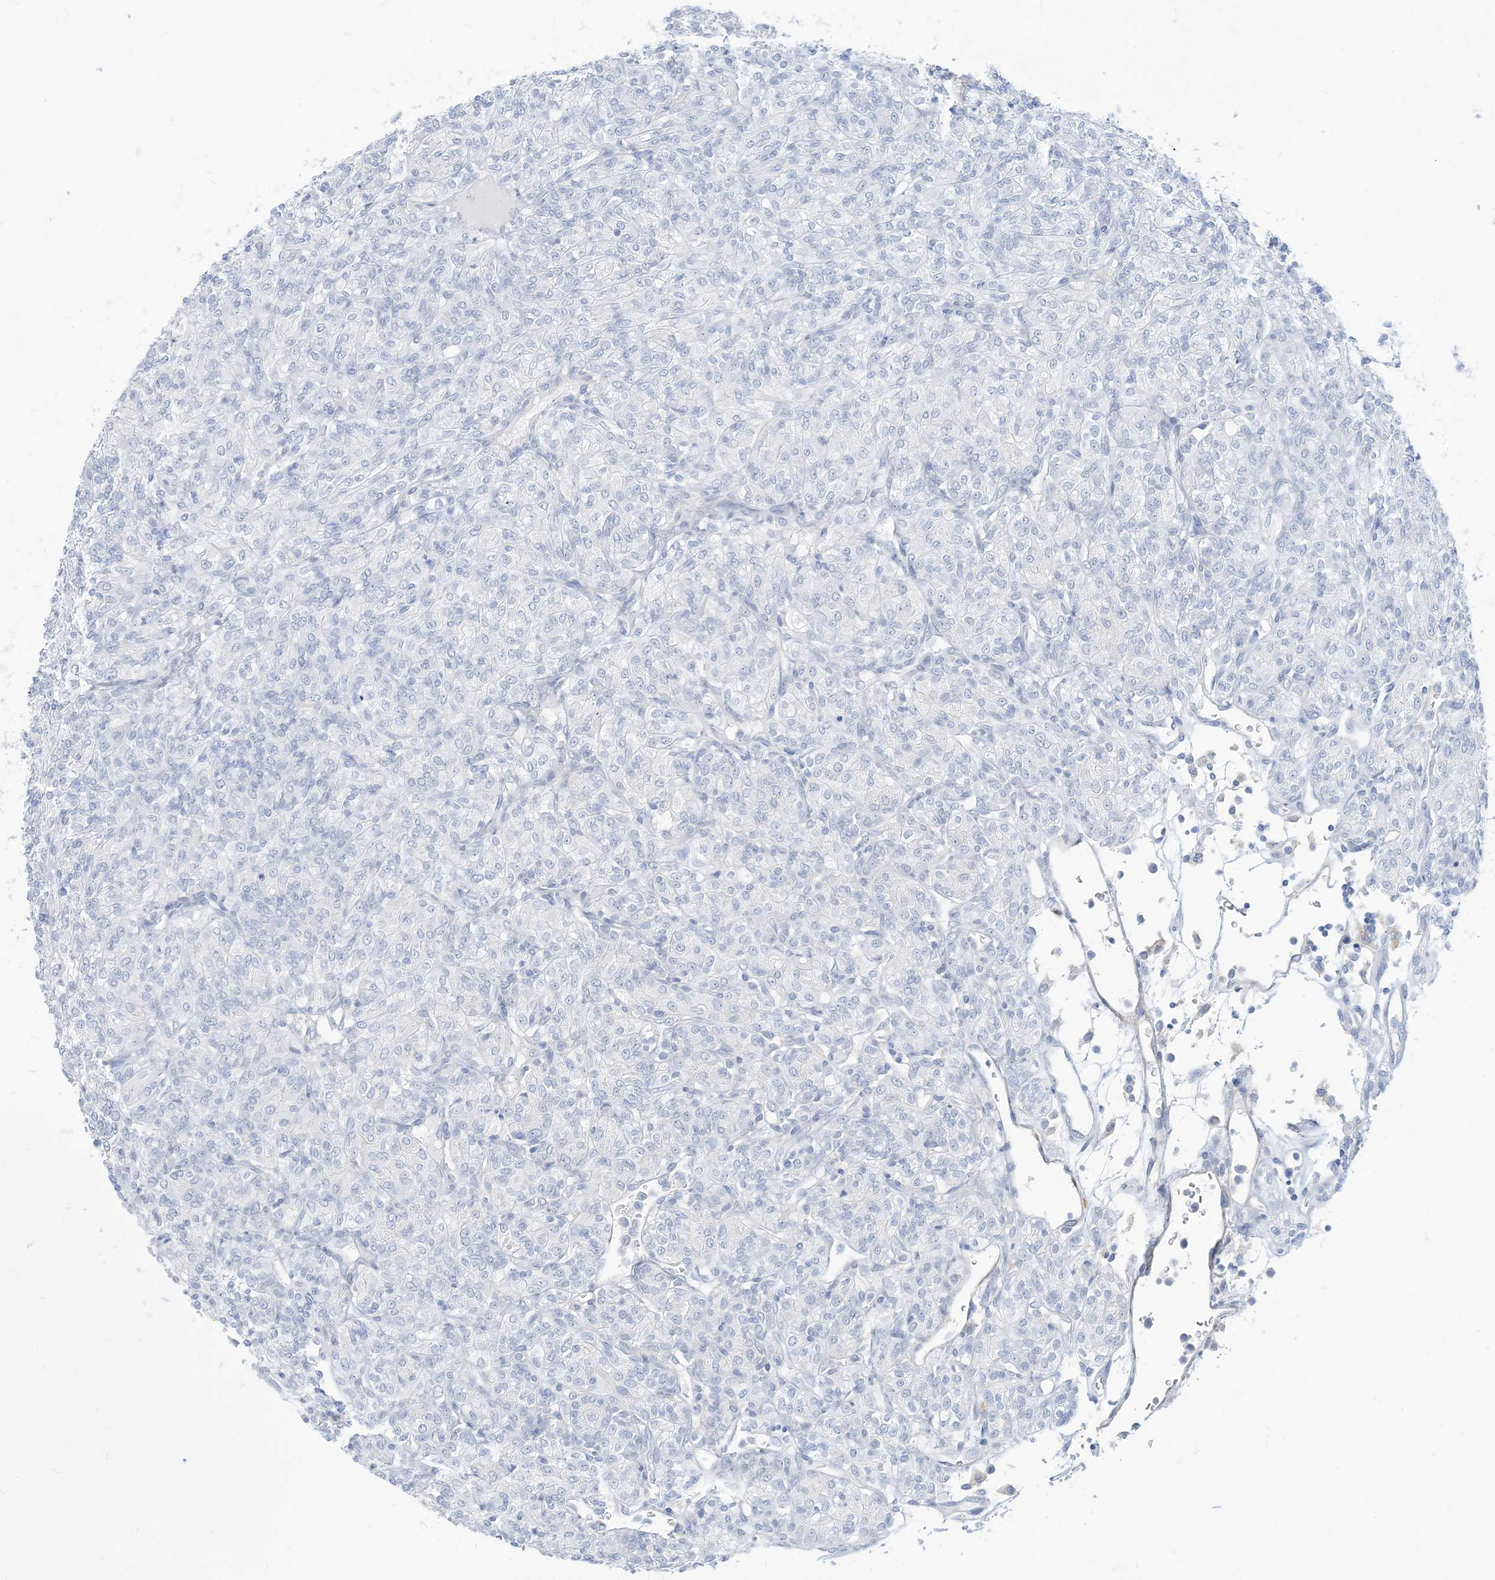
{"staining": {"intensity": "negative", "quantity": "none", "location": "none"}, "tissue": "renal cancer", "cell_type": "Tumor cells", "image_type": "cancer", "snomed": [{"axis": "morphology", "description": "Adenocarcinoma, NOS"}, {"axis": "topography", "description": "Kidney"}], "caption": "High magnification brightfield microscopy of renal adenocarcinoma stained with DAB (3,3'-diaminobenzidine) (brown) and counterstained with hematoxylin (blue): tumor cells show no significant positivity.", "gene": "MARS2", "patient": {"sex": "male", "age": 77}}